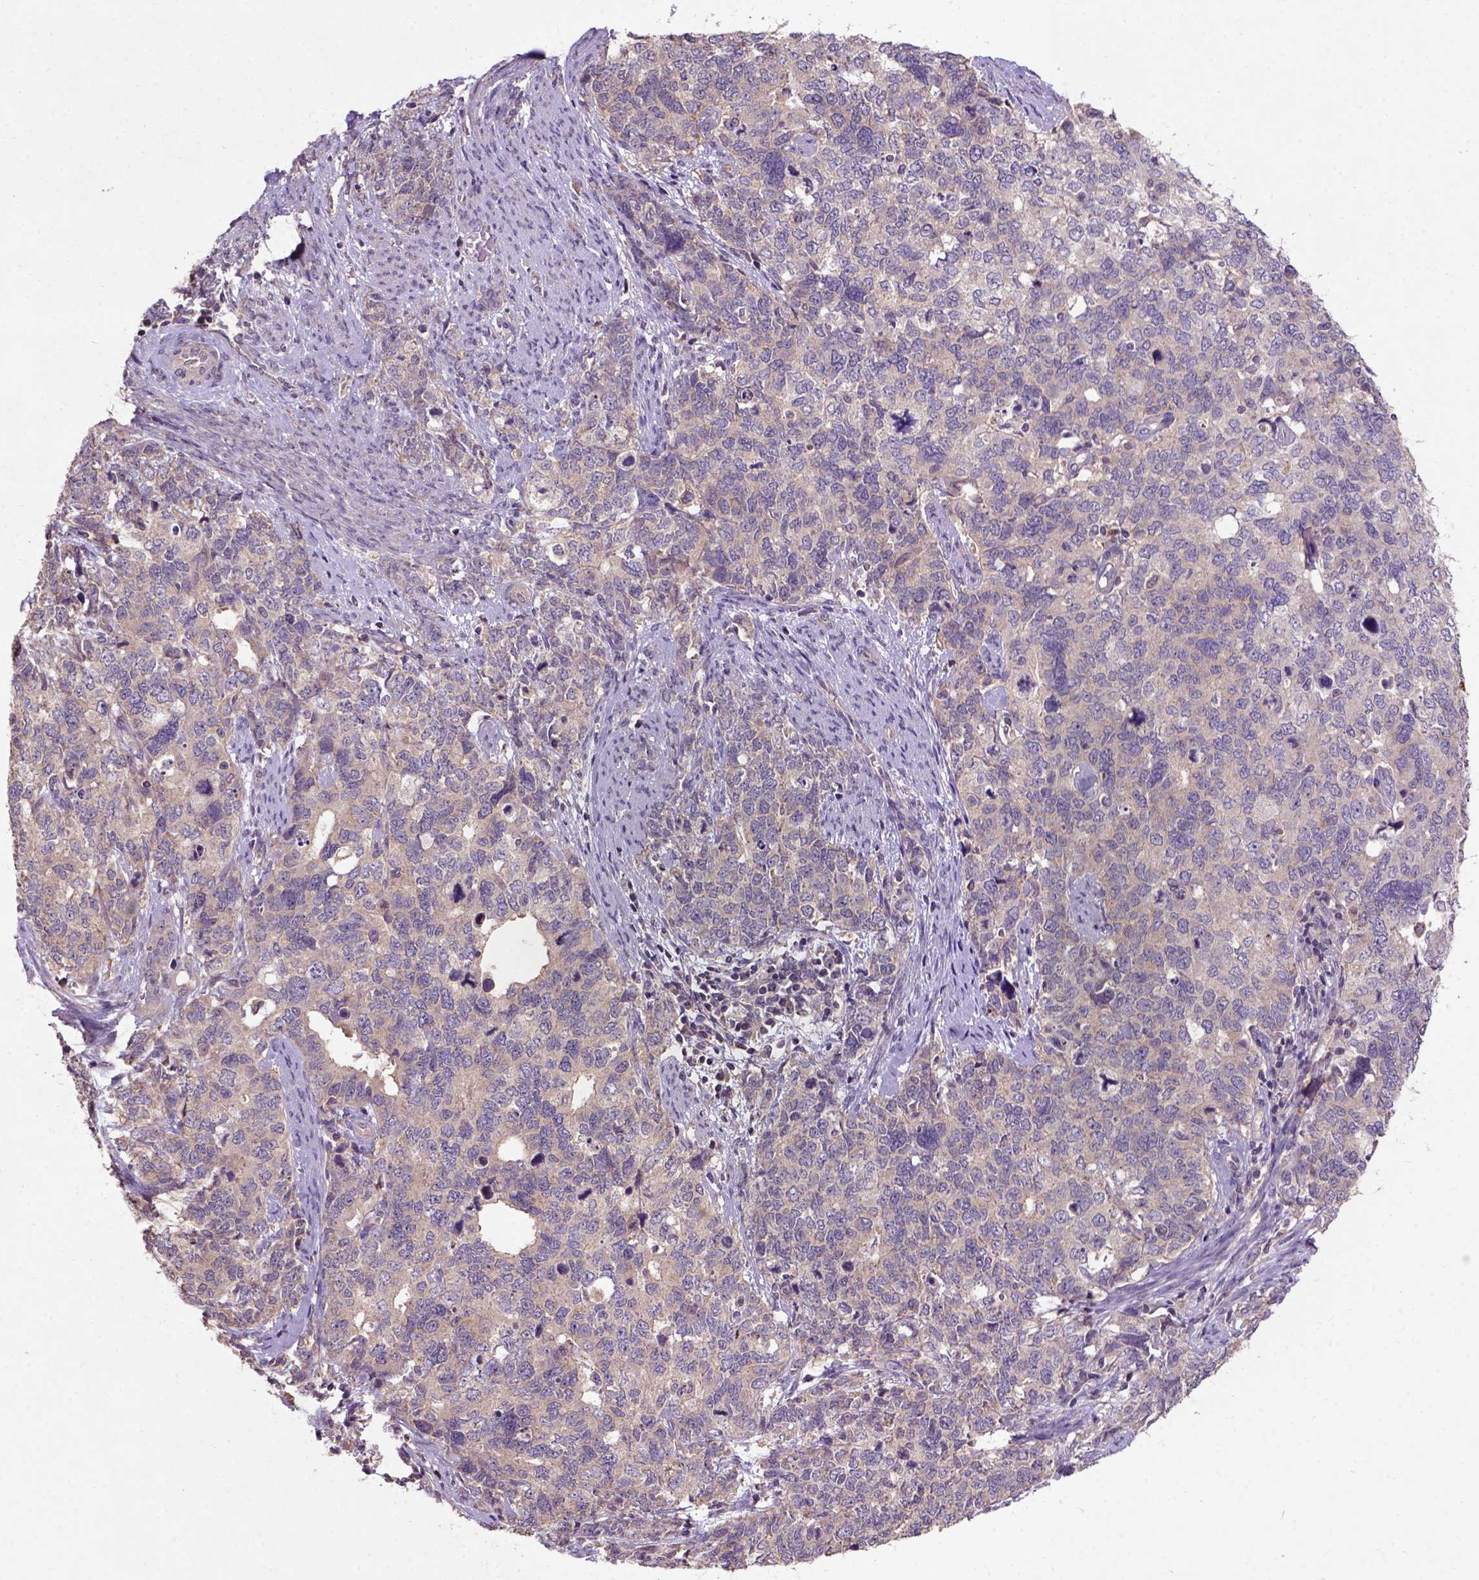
{"staining": {"intensity": "moderate", "quantity": "<25%", "location": "cytoplasmic/membranous"}, "tissue": "cervical cancer", "cell_type": "Tumor cells", "image_type": "cancer", "snomed": [{"axis": "morphology", "description": "Squamous cell carcinoma, NOS"}, {"axis": "topography", "description": "Cervix"}], "caption": "Cervical squamous cell carcinoma stained with immunohistochemistry (IHC) displays moderate cytoplasmic/membranous expression in approximately <25% of tumor cells.", "gene": "KBTBD8", "patient": {"sex": "female", "age": 63}}